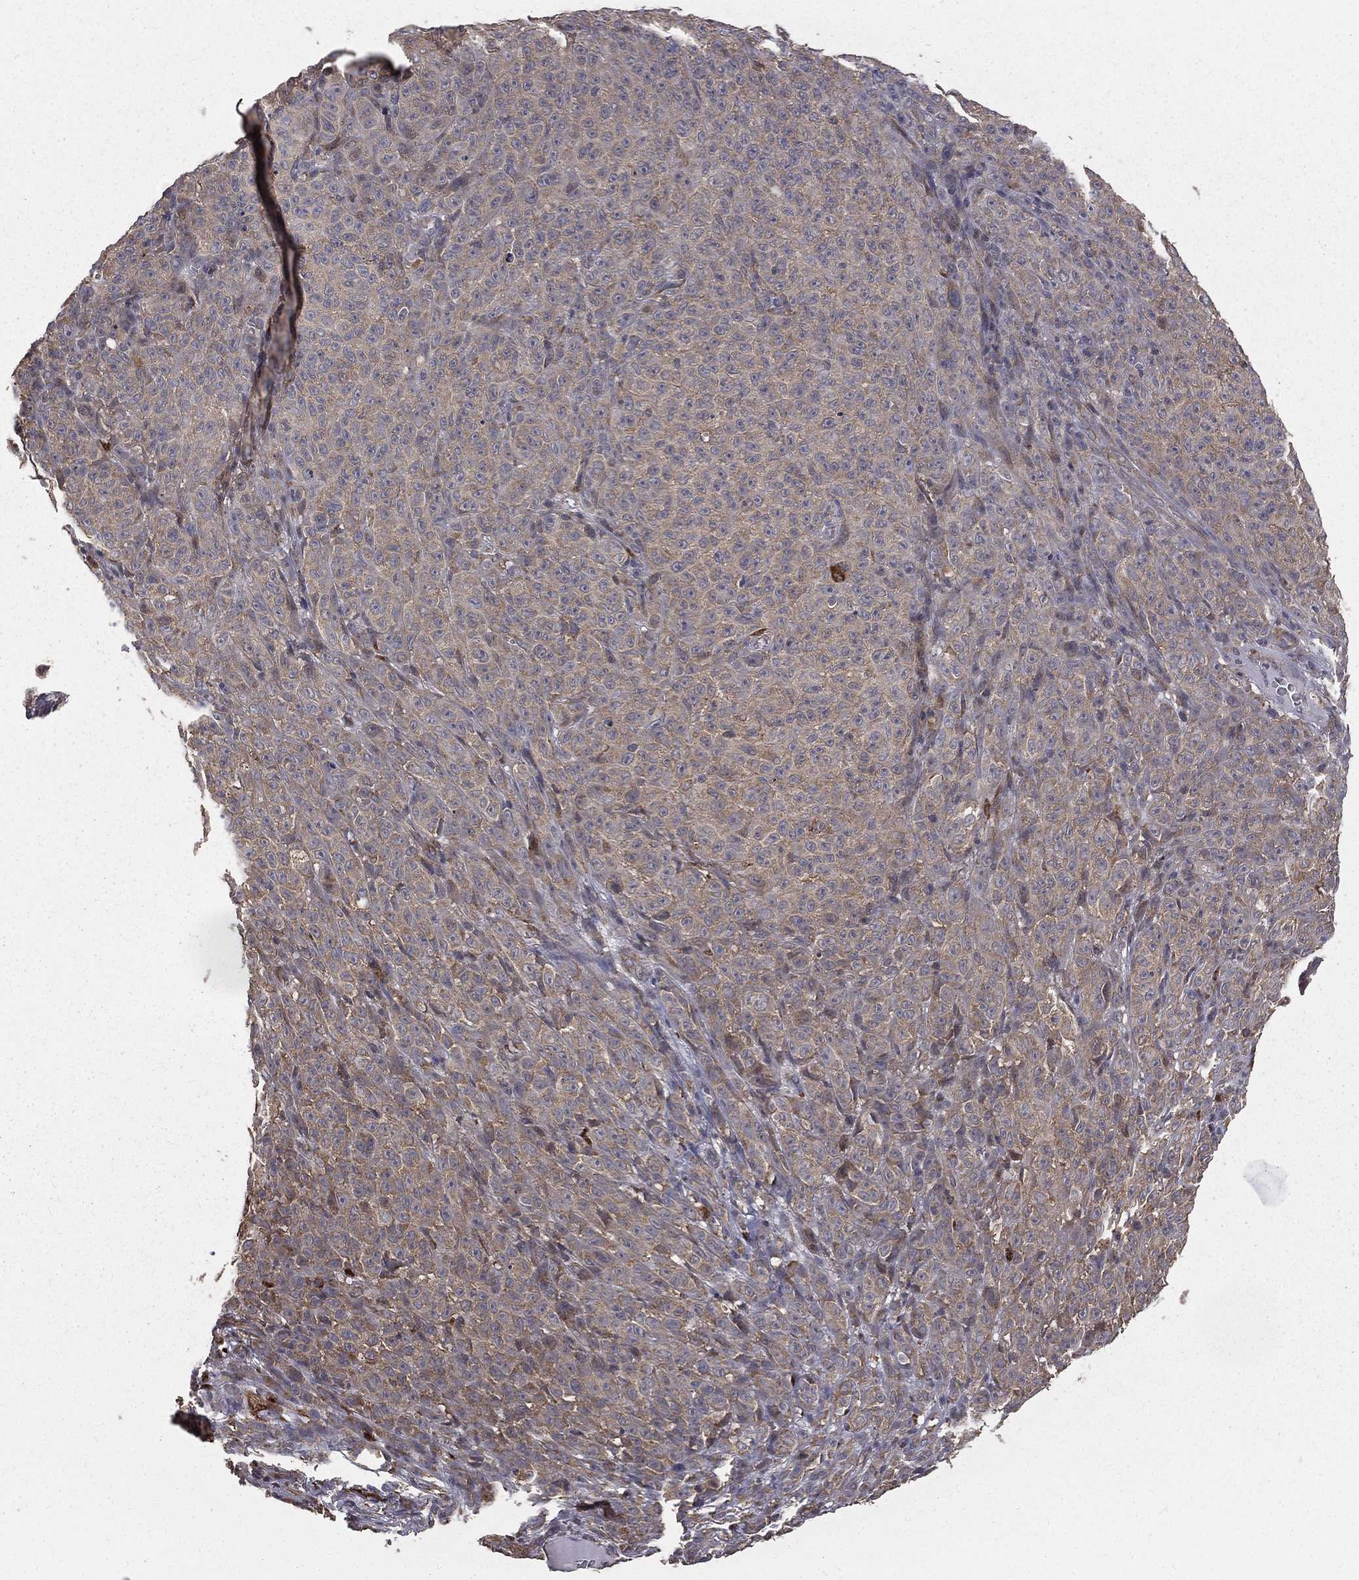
{"staining": {"intensity": "negative", "quantity": "none", "location": "none"}, "tissue": "melanoma", "cell_type": "Tumor cells", "image_type": "cancer", "snomed": [{"axis": "morphology", "description": "Malignant melanoma, NOS"}, {"axis": "topography", "description": "Skin"}], "caption": "Immunohistochemical staining of human melanoma reveals no significant staining in tumor cells. (DAB immunohistochemistry (IHC) visualized using brightfield microscopy, high magnification).", "gene": "OLFML1", "patient": {"sex": "female", "age": 82}}